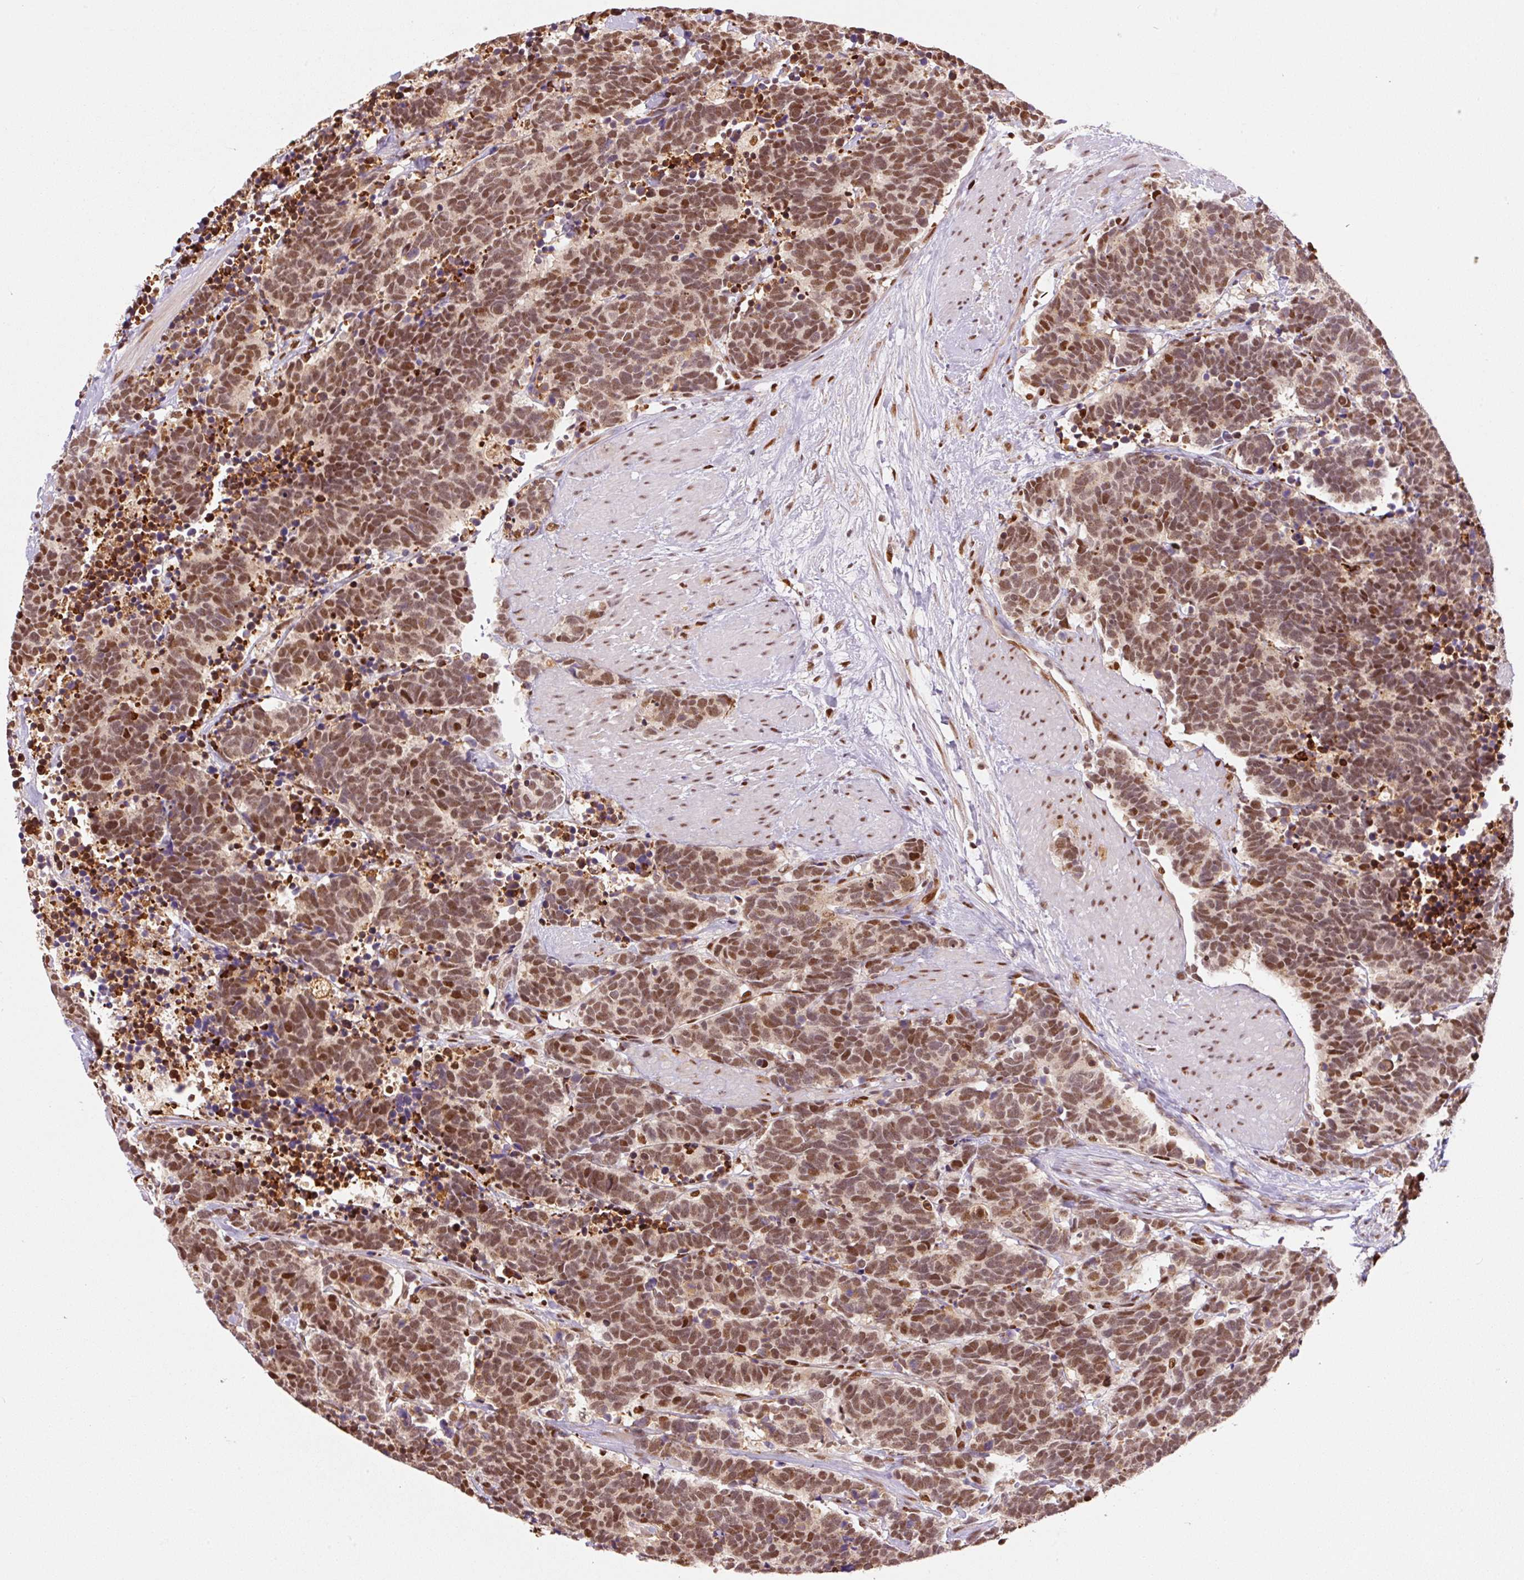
{"staining": {"intensity": "moderate", "quantity": ">75%", "location": "nuclear"}, "tissue": "carcinoid", "cell_type": "Tumor cells", "image_type": "cancer", "snomed": [{"axis": "morphology", "description": "Carcinoma, NOS"}, {"axis": "morphology", "description": "Carcinoid, malignant, NOS"}, {"axis": "topography", "description": "Prostate"}], "caption": "Malignant carcinoid tissue shows moderate nuclear staining in approximately >75% of tumor cells", "gene": "GPR139", "patient": {"sex": "male", "age": 57}}